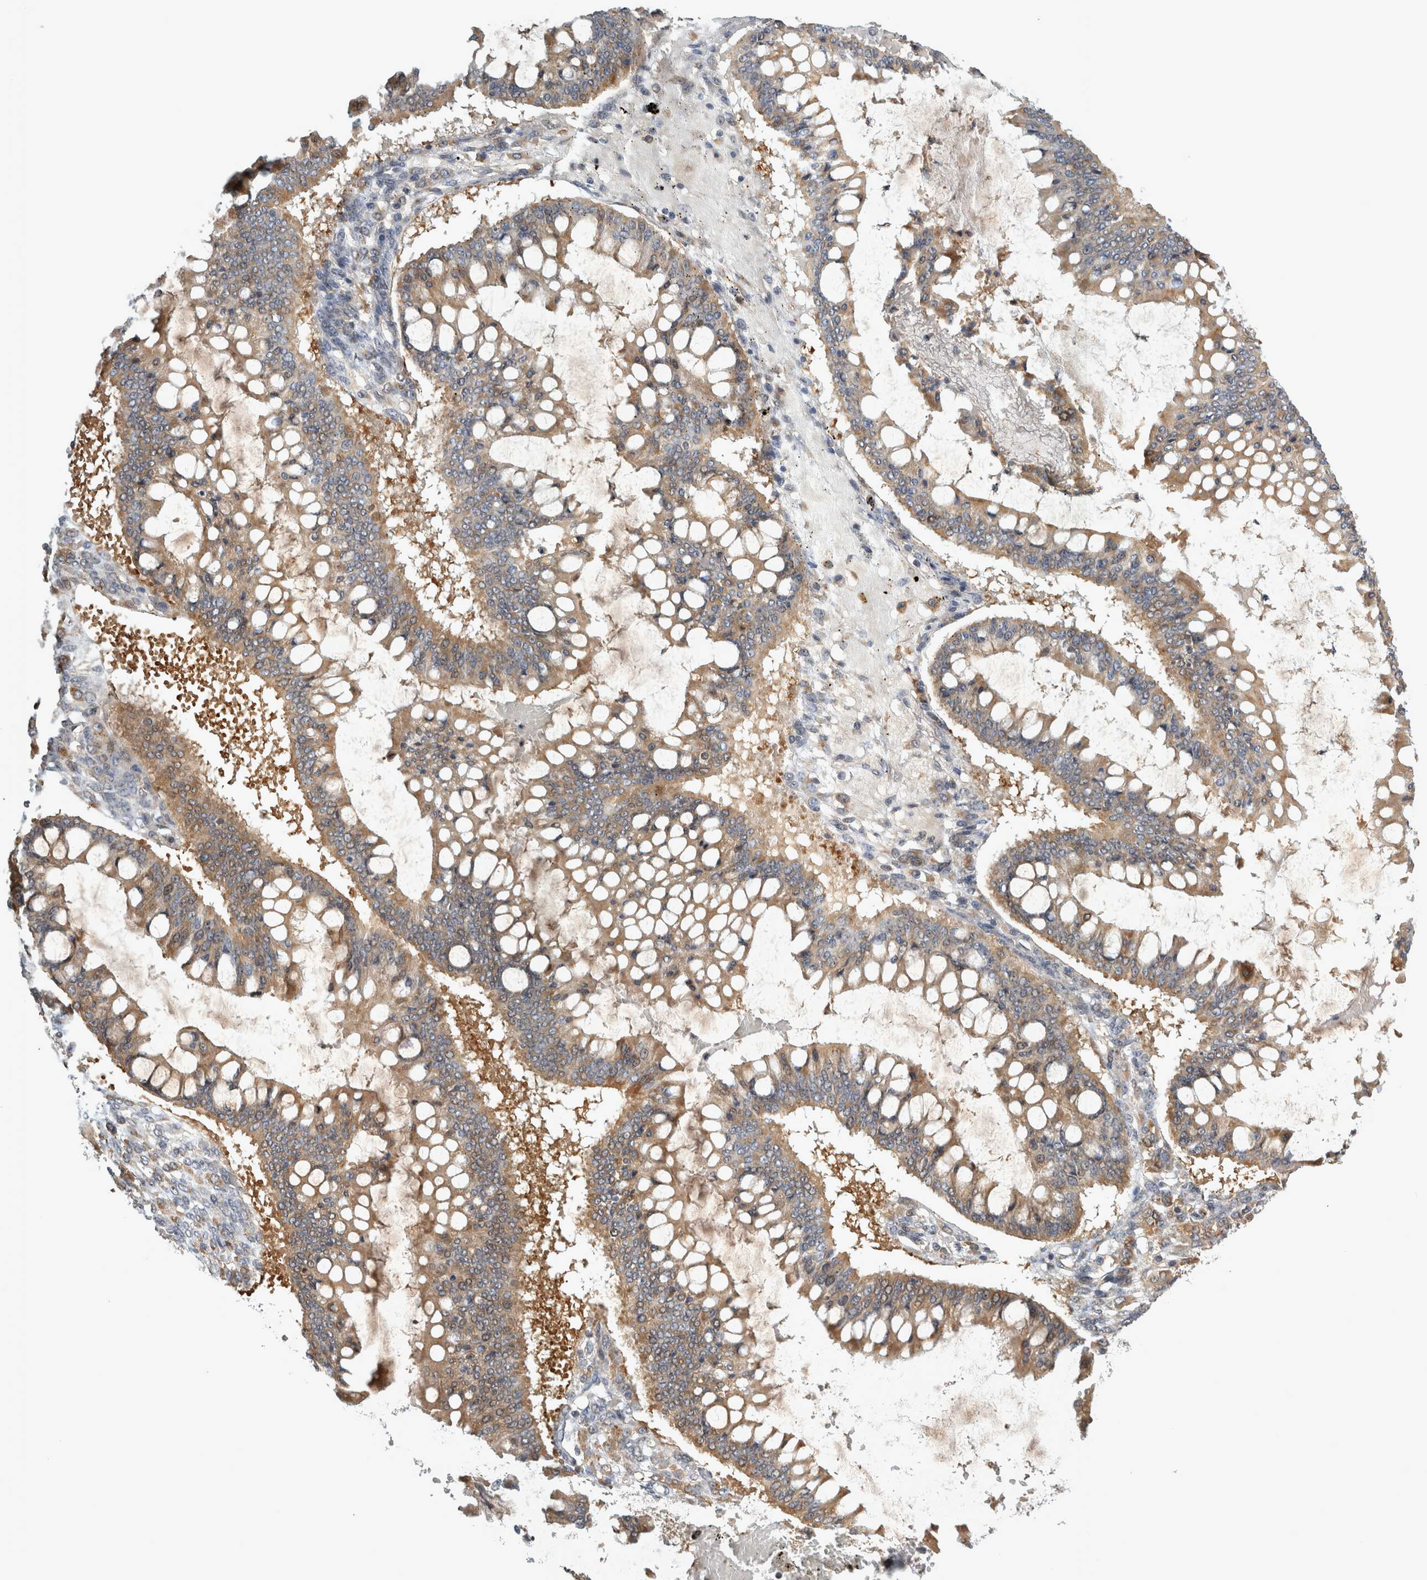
{"staining": {"intensity": "moderate", "quantity": "25%-75%", "location": "cytoplasmic/membranous"}, "tissue": "ovarian cancer", "cell_type": "Tumor cells", "image_type": "cancer", "snomed": [{"axis": "morphology", "description": "Cystadenocarcinoma, mucinous, NOS"}, {"axis": "topography", "description": "Ovary"}], "caption": "Brown immunohistochemical staining in ovarian cancer shows moderate cytoplasmic/membranous staining in about 25%-75% of tumor cells. (DAB (3,3'-diaminobenzidine) = brown stain, brightfield microscopy at high magnification).", "gene": "TRMT61B", "patient": {"sex": "female", "age": 73}}